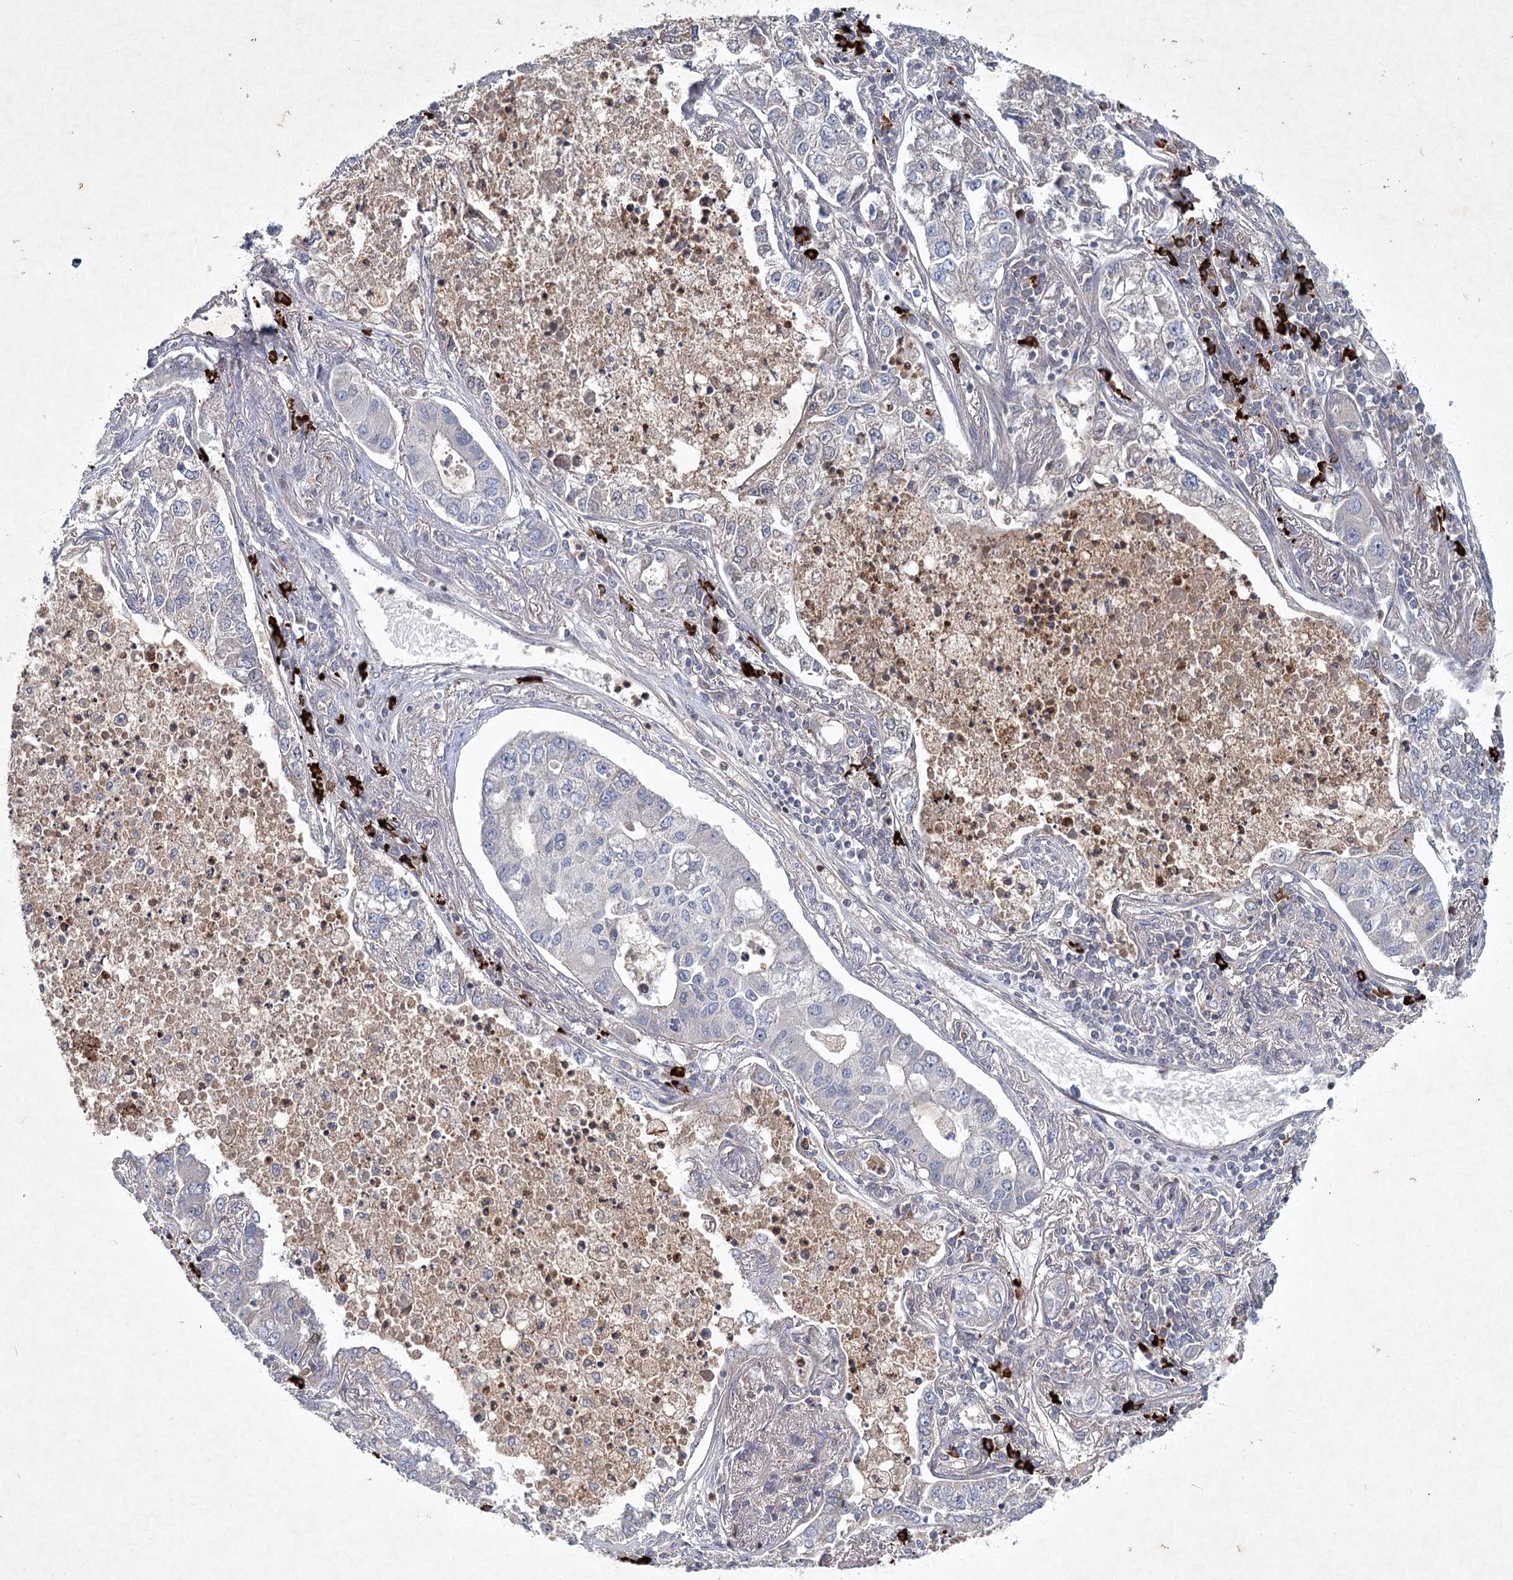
{"staining": {"intensity": "negative", "quantity": "none", "location": "none"}, "tissue": "lung cancer", "cell_type": "Tumor cells", "image_type": "cancer", "snomed": [{"axis": "morphology", "description": "Adenocarcinoma, NOS"}, {"axis": "topography", "description": "Lung"}], "caption": "Lung cancer stained for a protein using IHC reveals no expression tumor cells.", "gene": "MAP3K13", "patient": {"sex": "male", "age": 49}}